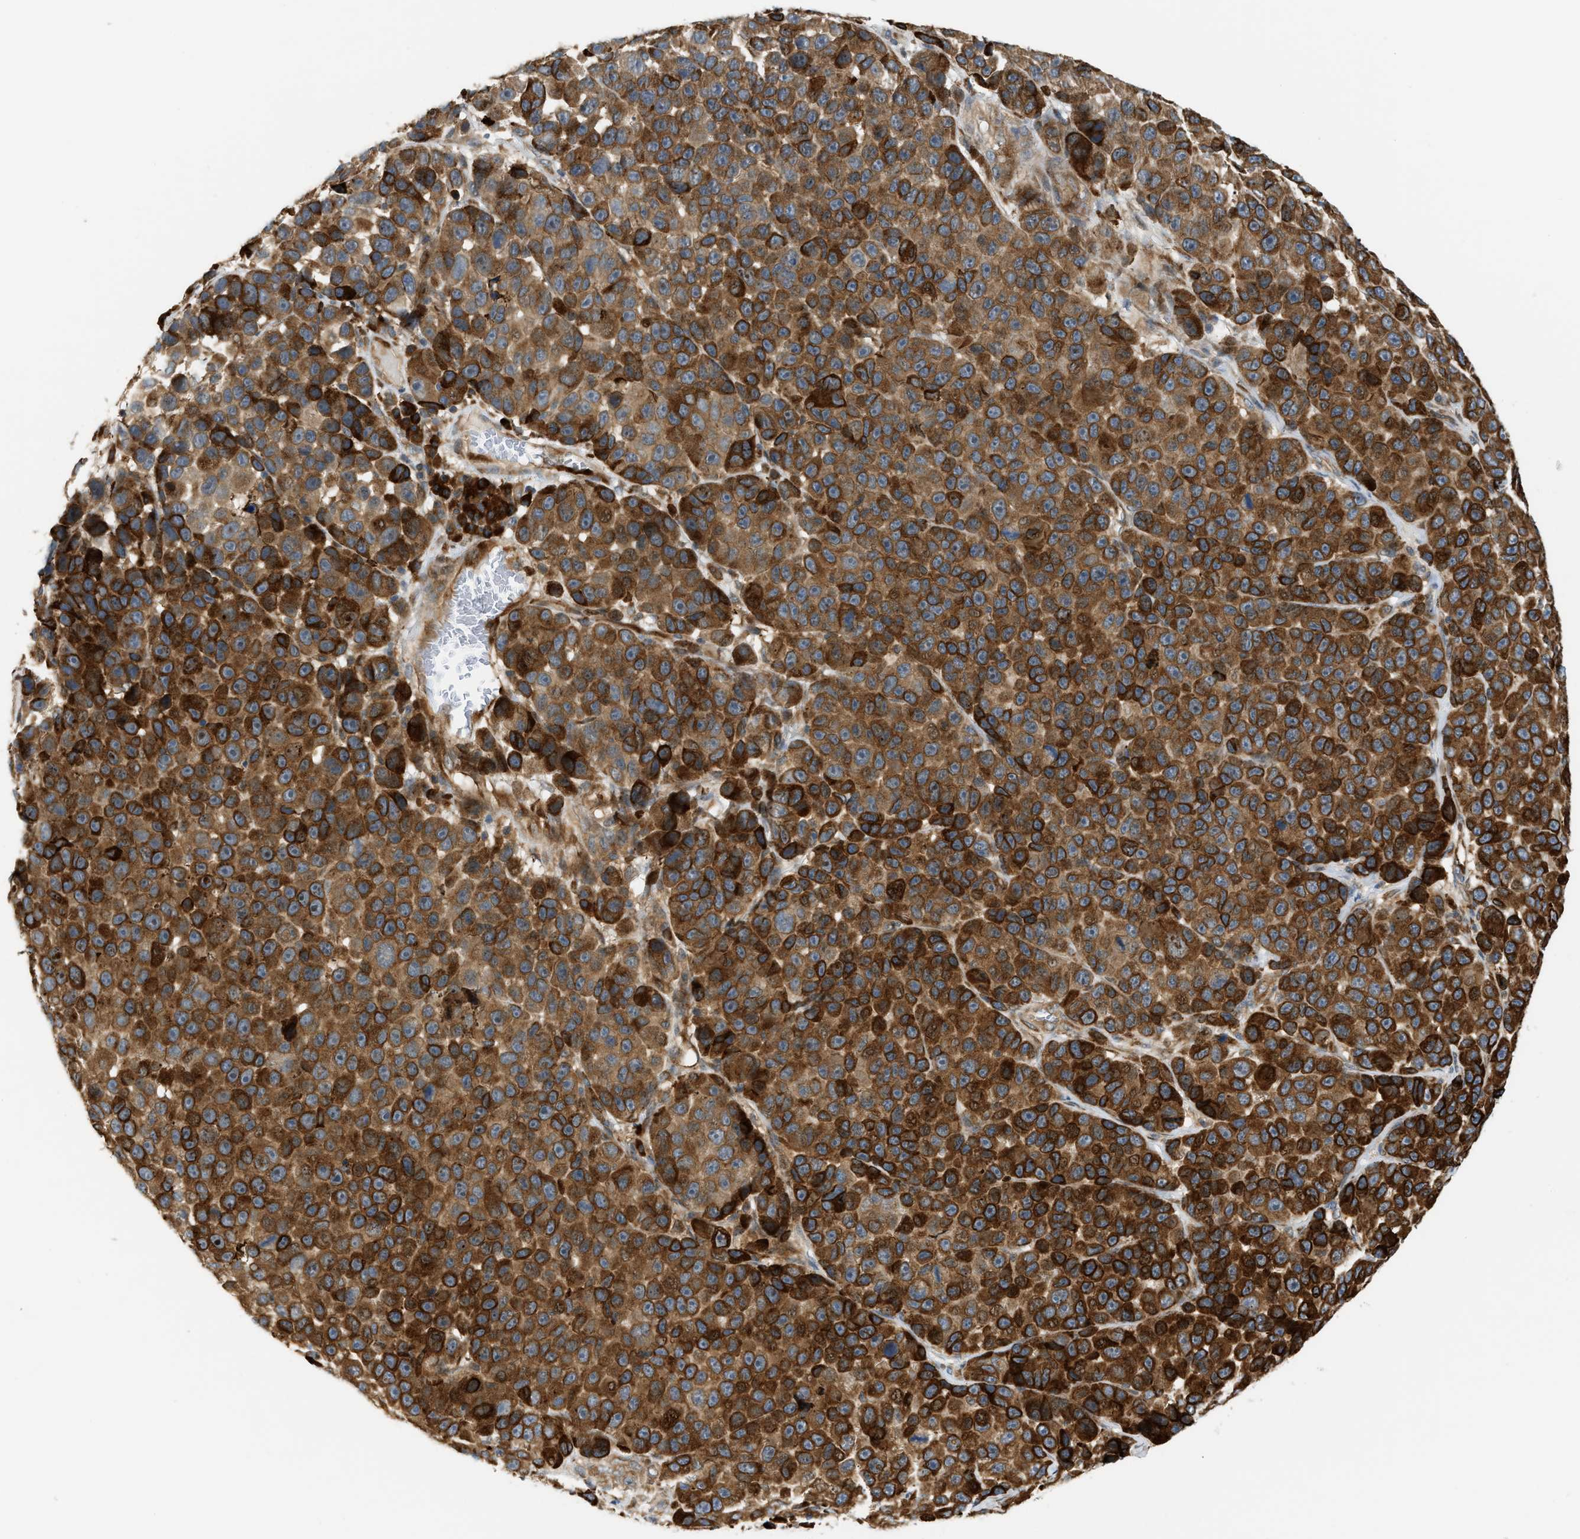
{"staining": {"intensity": "strong", "quantity": ">75%", "location": "cytoplasmic/membranous"}, "tissue": "melanoma", "cell_type": "Tumor cells", "image_type": "cancer", "snomed": [{"axis": "morphology", "description": "Malignant melanoma, NOS"}, {"axis": "topography", "description": "Skin"}], "caption": "A brown stain highlights strong cytoplasmic/membranous expression of a protein in human melanoma tumor cells. (DAB IHC, brown staining for protein, blue staining for nuclei).", "gene": "PLCG2", "patient": {"sex": "male", "age": 53}}